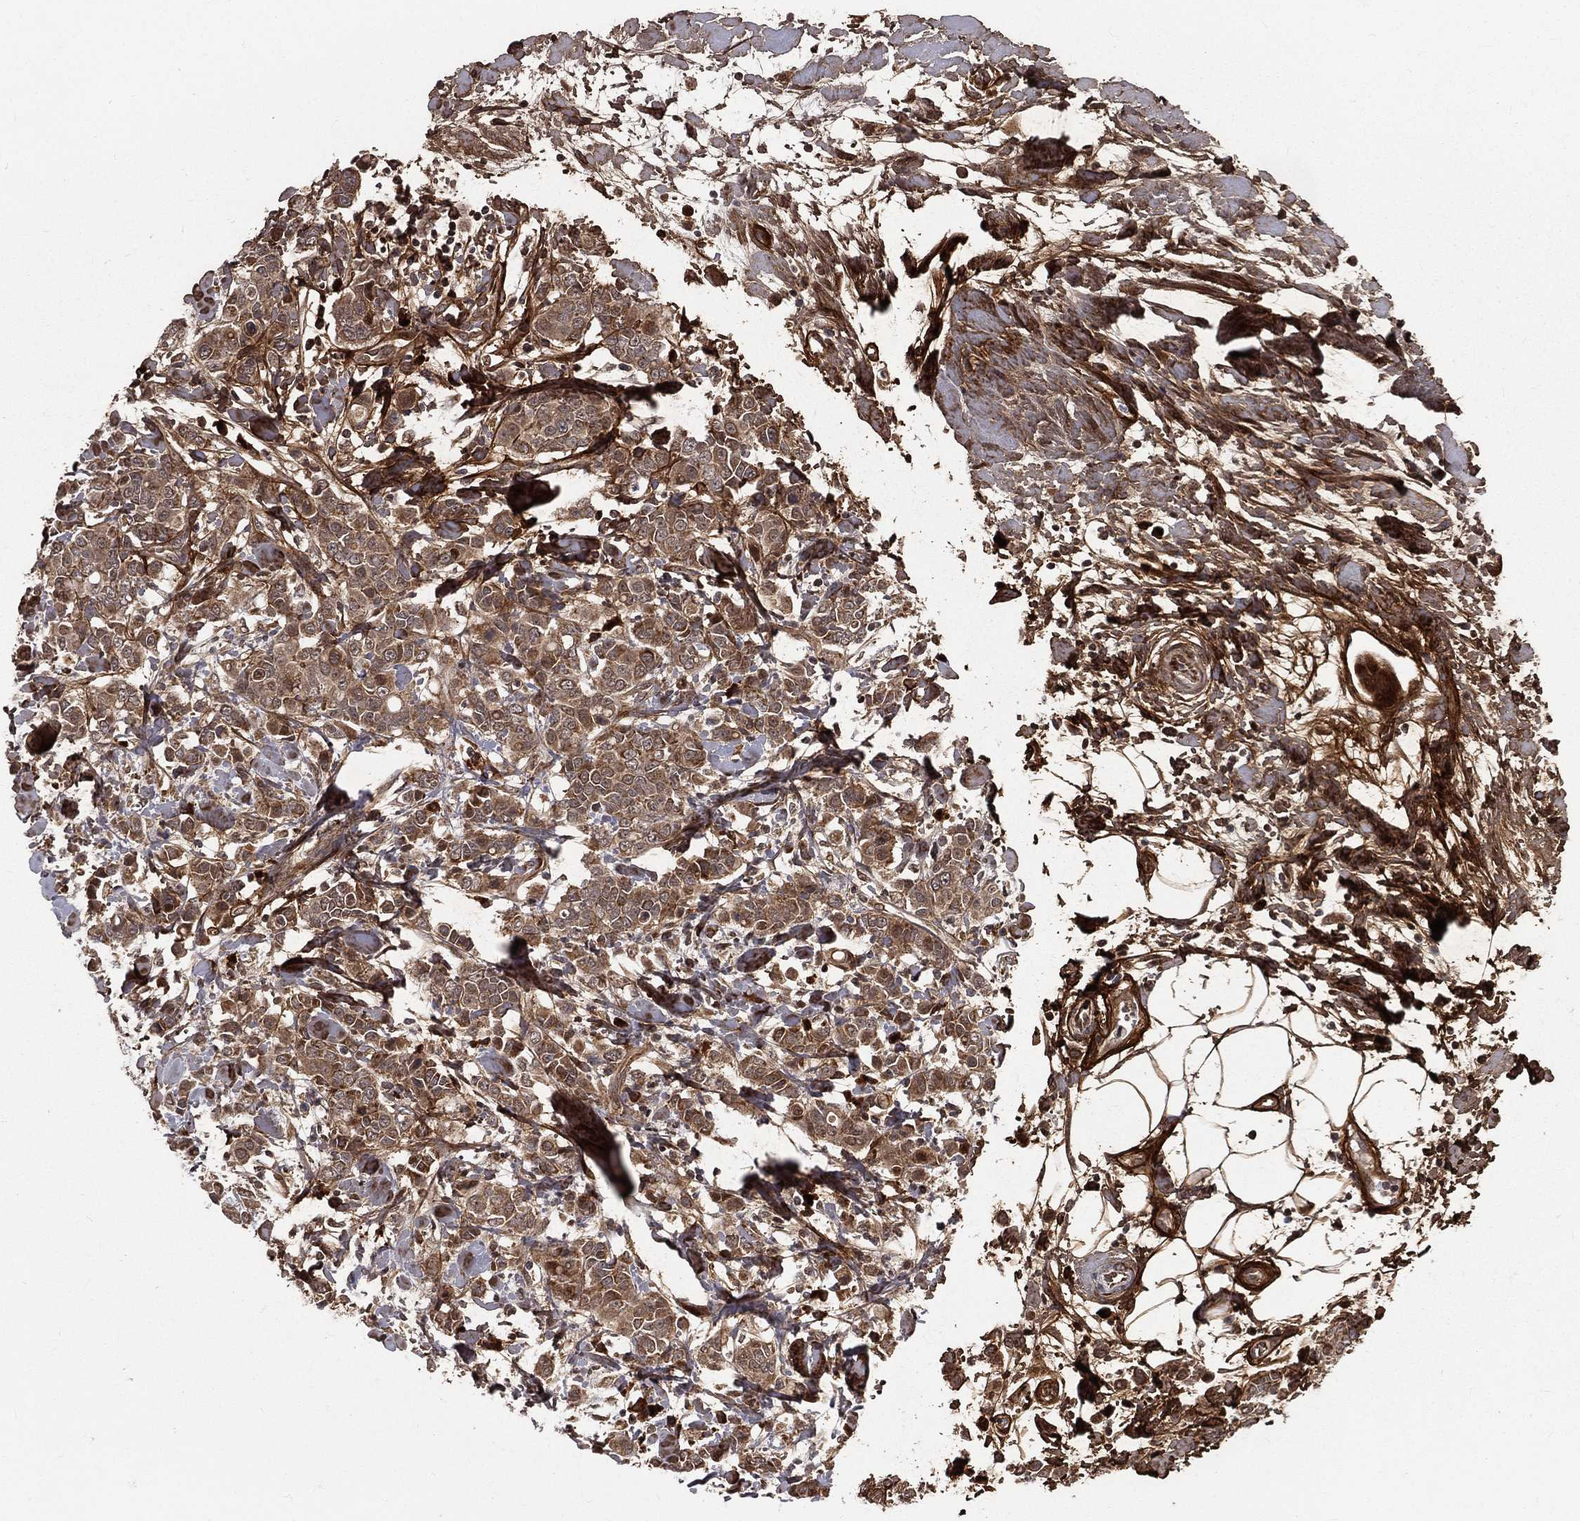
{"staining": {"intensity": "weak", "quantity": ">75%", "location": "cytoplasmic/membranous"}, "tissue": "breast cancer", "cell_type": "Tumor cells", "image_type": "cancer", "snomed": [{"axis": "morphology", "description": "Duct carcinoma"}, {"axis": "topography", "description": "Breast"}], "caption": "Brown immunohistochemical staining in invasive ductal carcinoma (breast) shows weak cytoplasmic/membranous expression in approximately >75% of tumor cells. Nuclei are stained in blue.", "gene": "MDM2", "patient": {"sex": "female", "age": 27}}